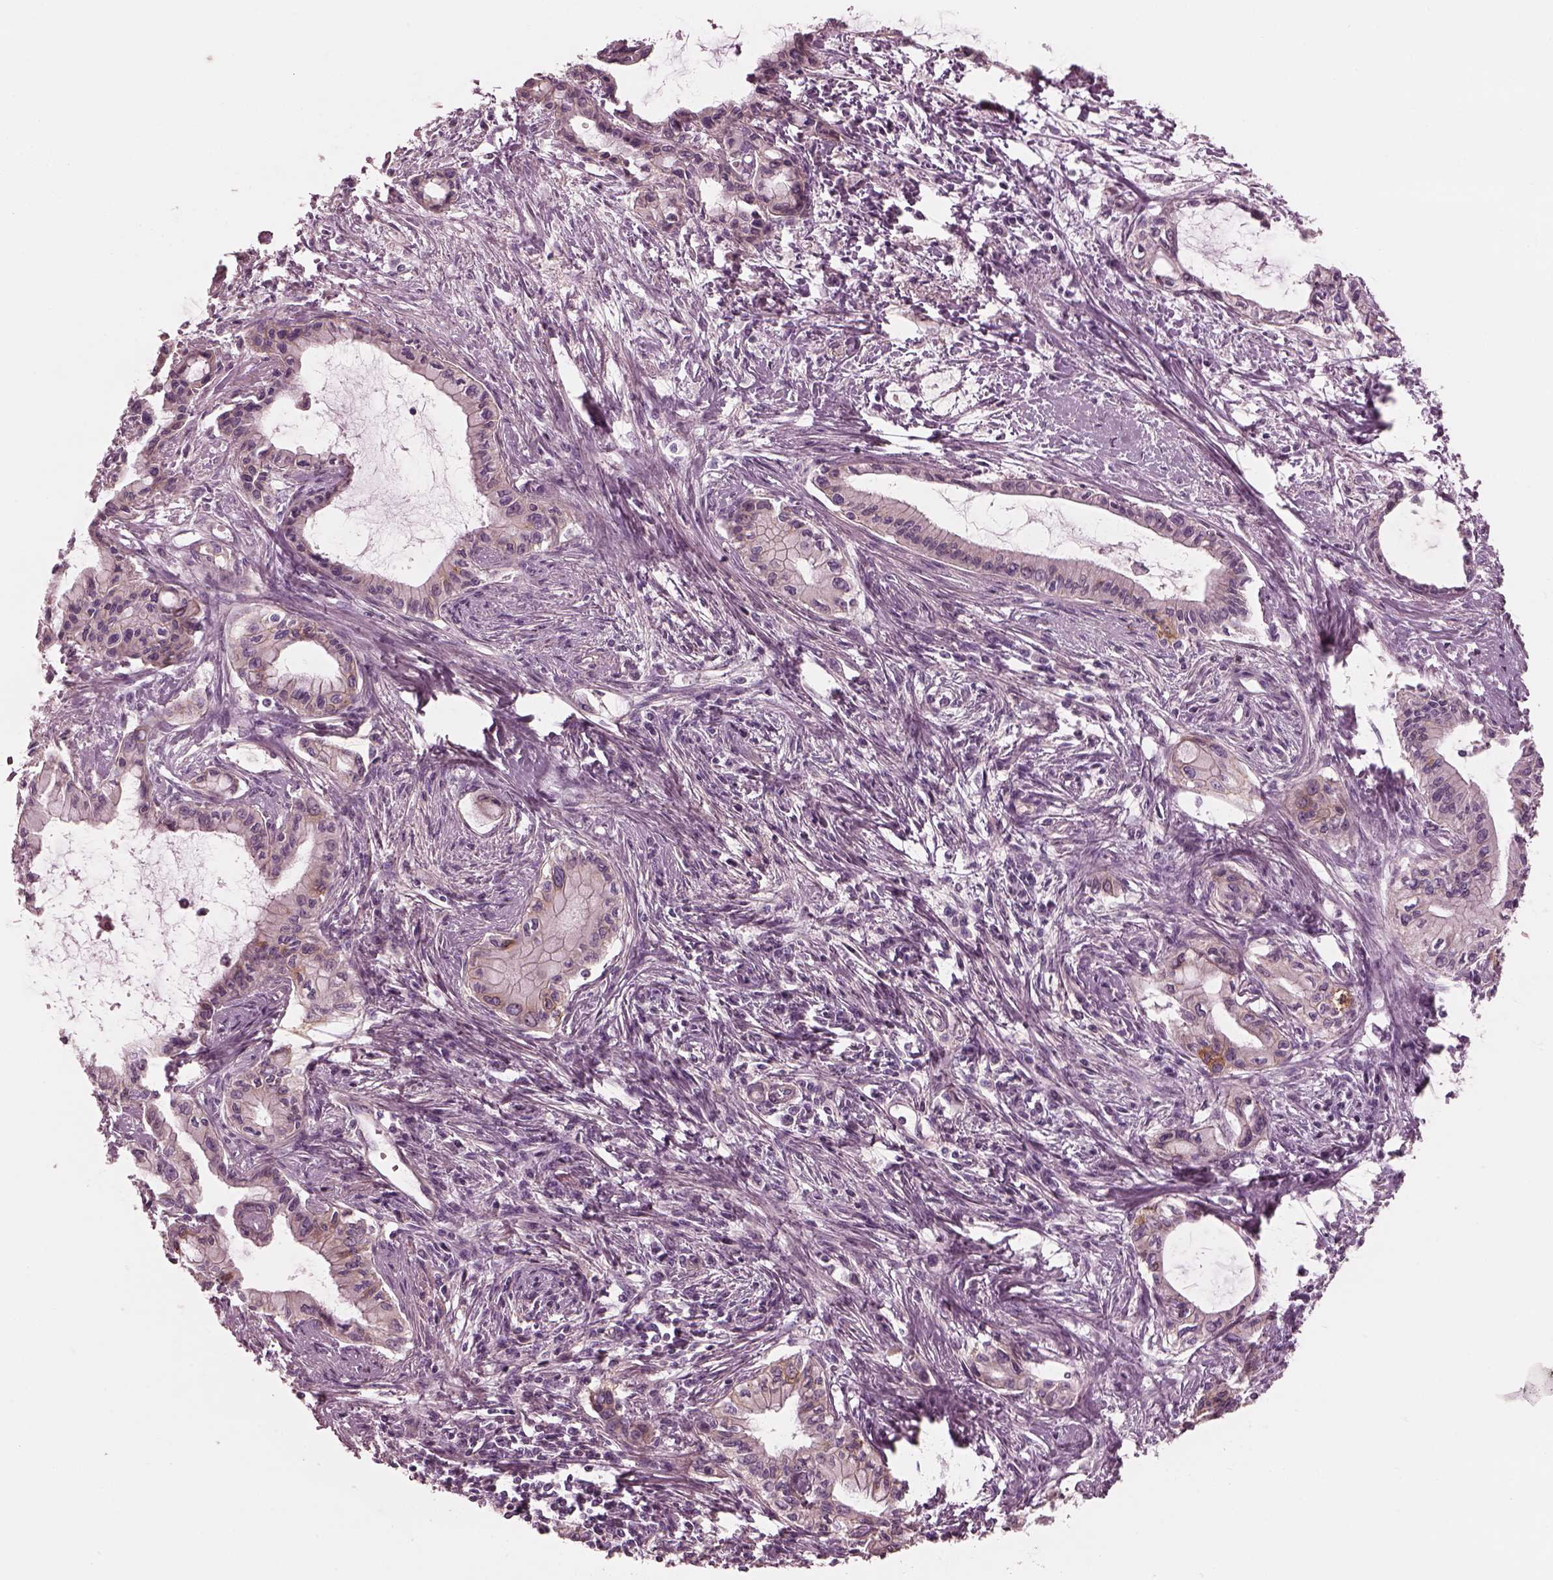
{"staining": {"intensity": "negative", "quantity": "none", "location": "none"}, "tissue": "pancreatic cancer", "cell_type": "Tumor cells", "image_type": "cancer", "snomed": [{"axis": "morphology", "description": "Adenocarcinoma, NOS"}, {"axis": "topography", "description": "Pancreas"}], "caption": "Tumor cells are negative for protein expression in human adenocarcinoma (pancreatic).", "gene": "ELAPOR1", "patient": {"sex": "male", "age": 48}}